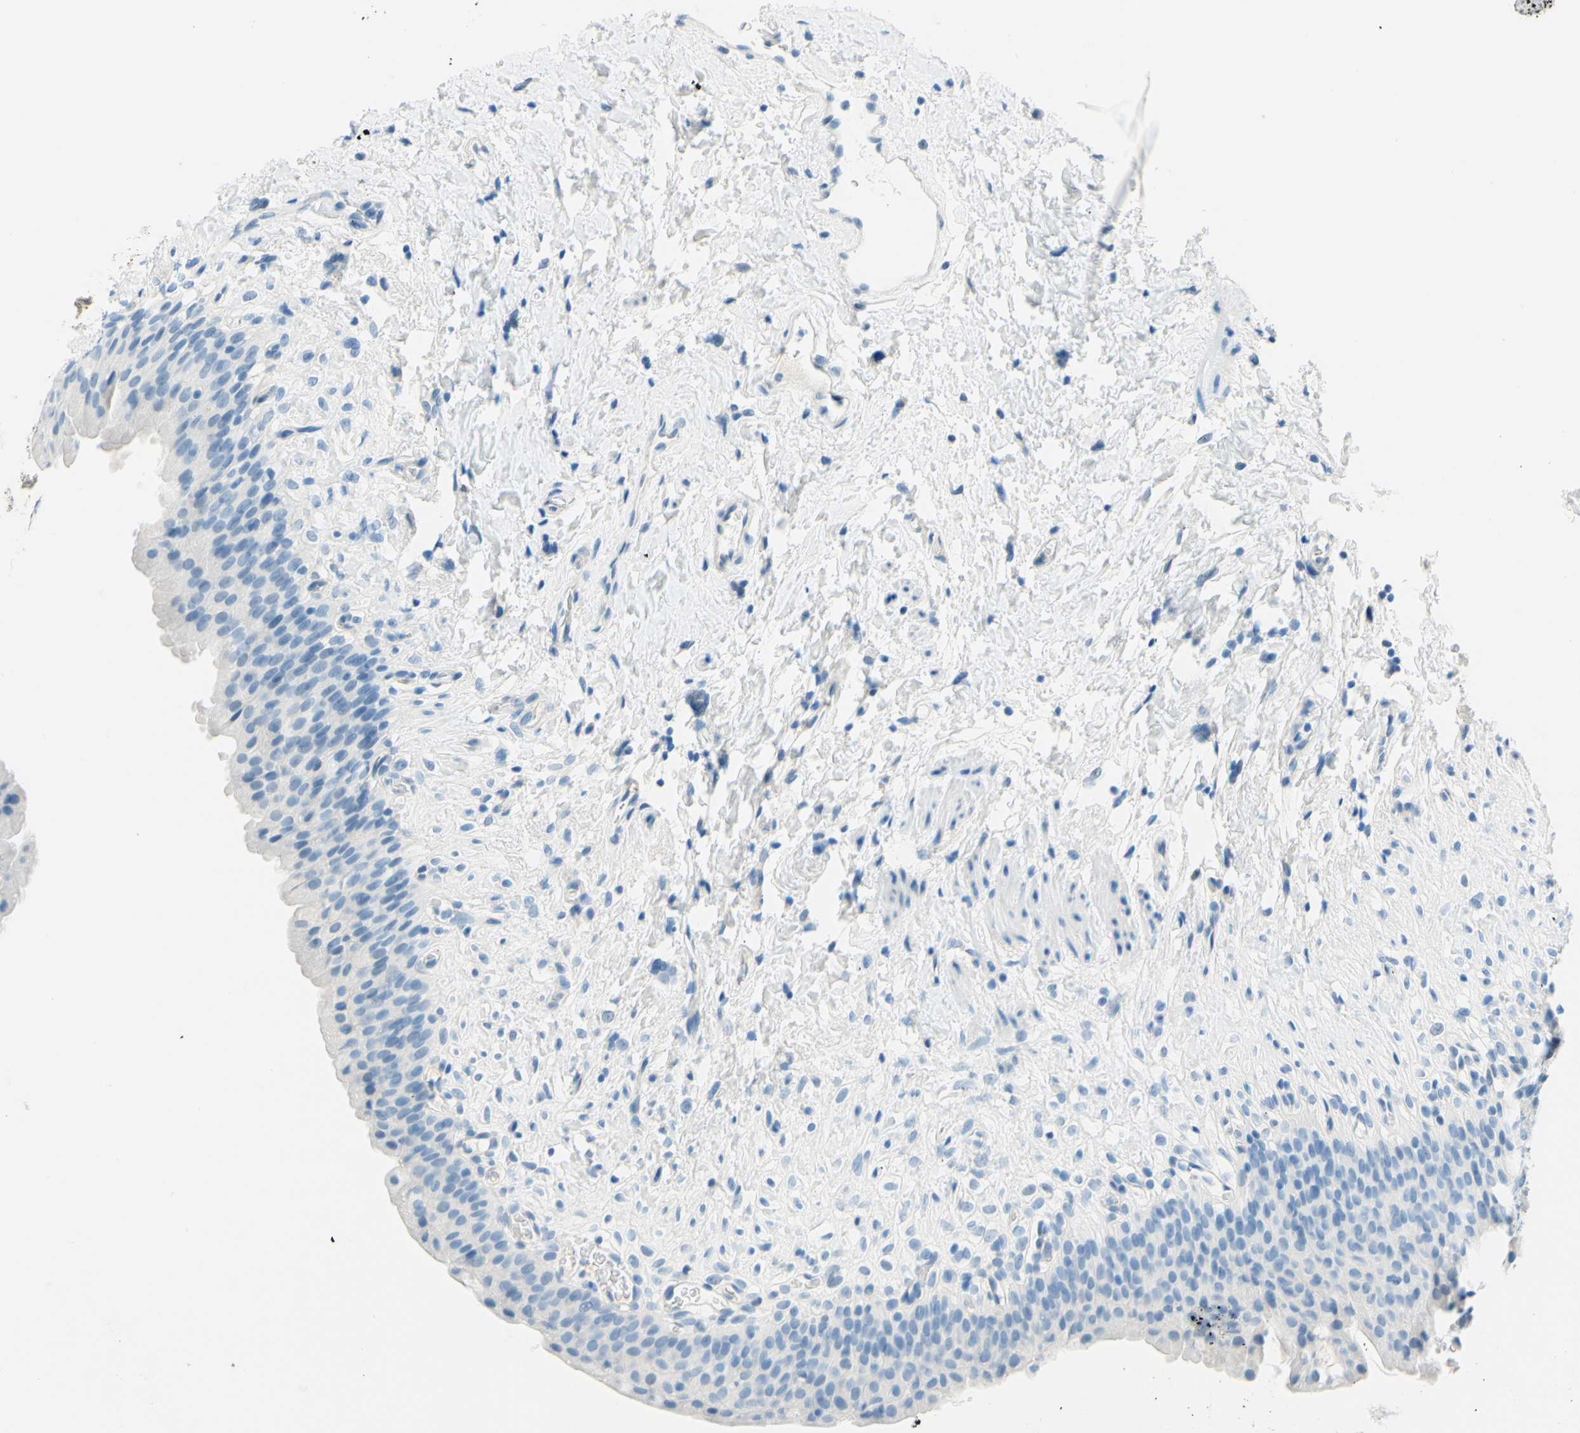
{"staining": {"intensity": "negative", "quantity": "none", "location": "none"}, "tissue": "urinary bladder", "cell_type": "Urothelial cells", "image_type": "normal", "snomed": [{"axis": "morphology", "description": "Normal tissue, NOS"}, {"axis": "topography", "description": "Urinary bladder"}], "caption": "An IHC micrograph of unremarkable urinary bladder is shown. There is no staining in urothelial cells of urinary bladder. (Brightfield microscopy of DAB (3,3'-diaminobenzidine) immunohistochemistry at high magnification).", "gene": "PASD1", "patient": {"sex": "female", "age": 79}}